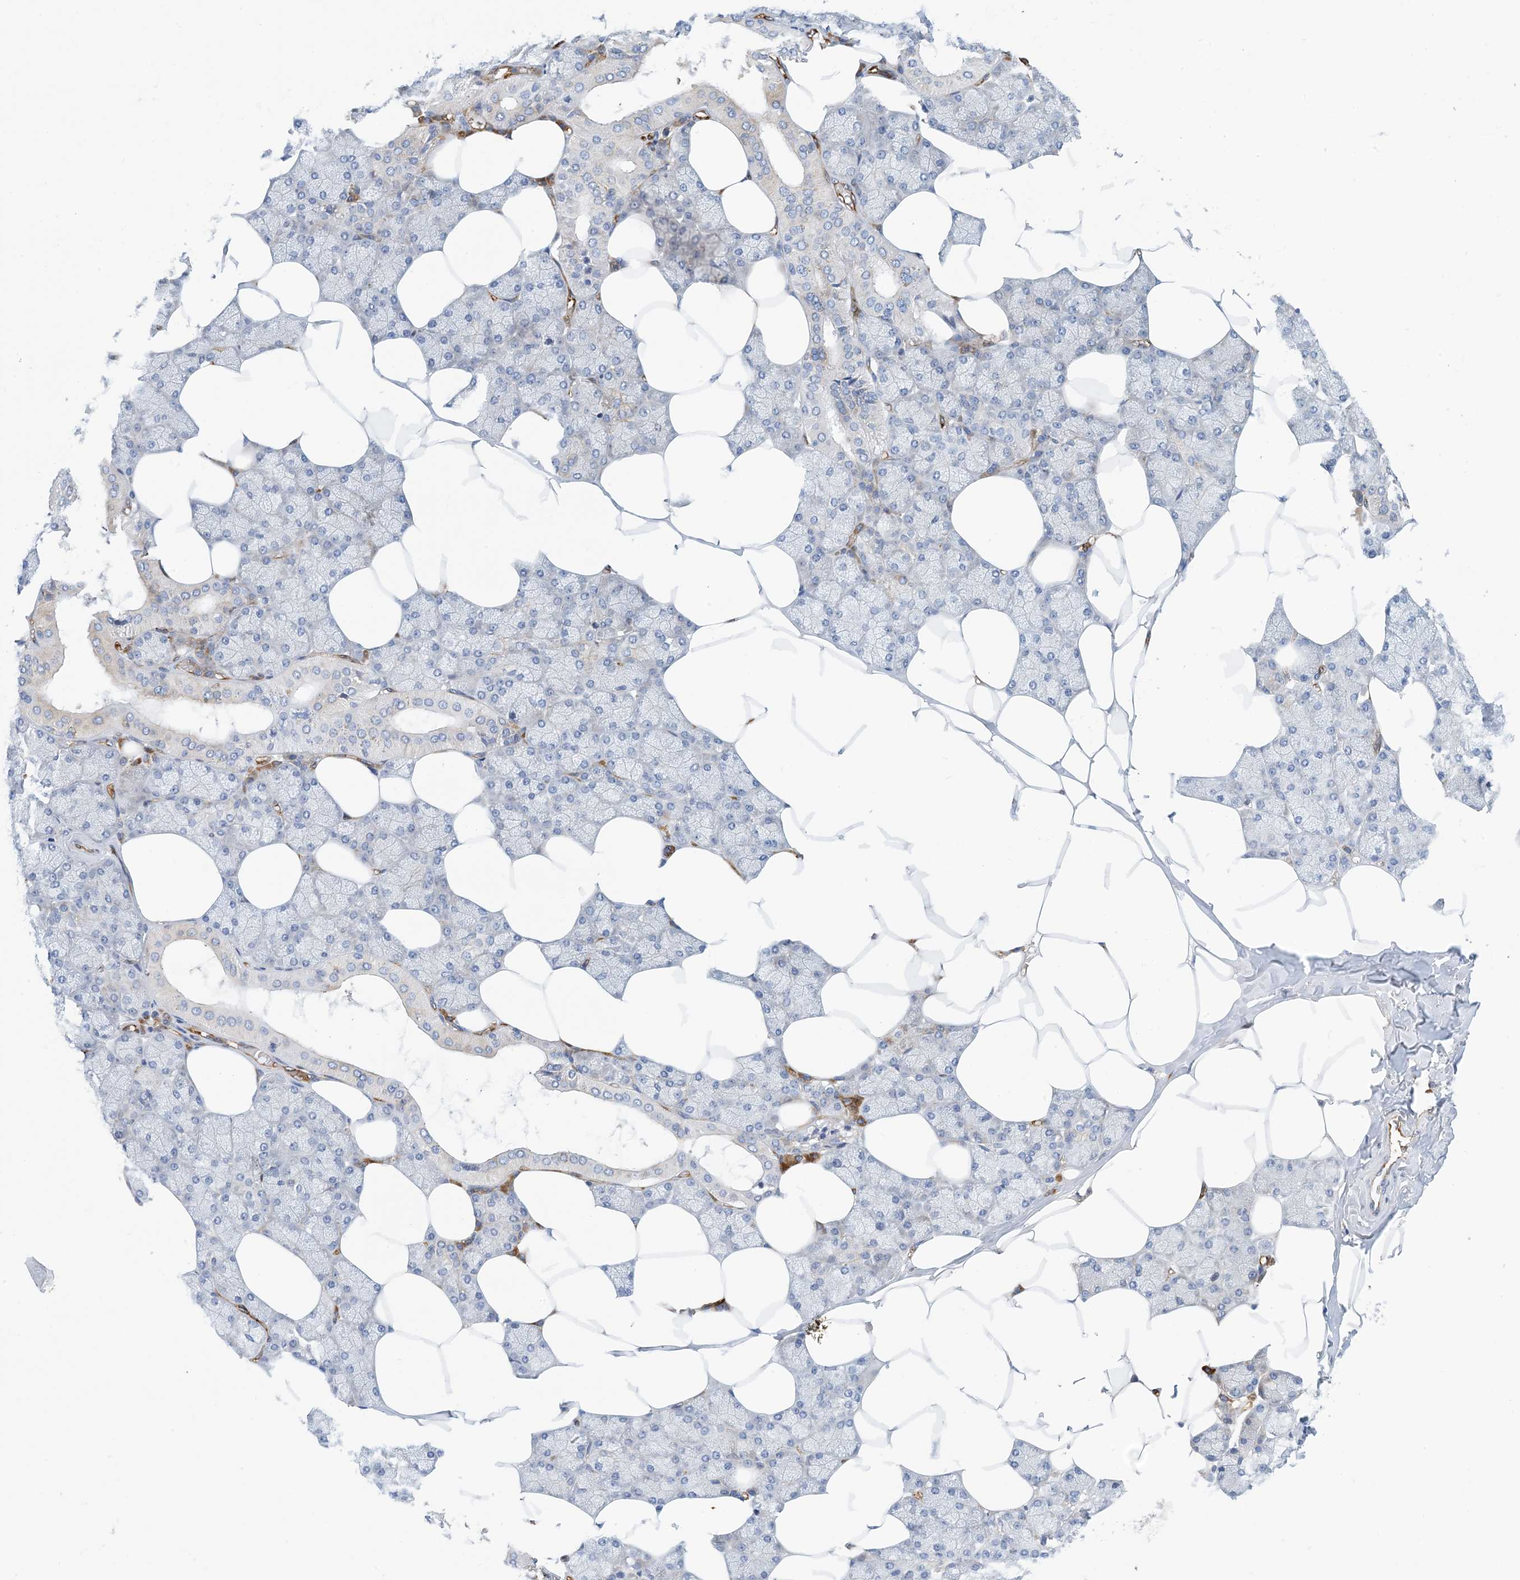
{"staining": {"intensity": "moderate", "quantity": "<25%", "location": "cytoplasmic/membranous"}, "tissue": "salivary gland", "cell_type": "Glandular cells", "image_type": "normal", "snomed": [{"axis": "morphology", "description": "Normal tissue, NOS"}, {"axis": "topography", "description": "Salivary gland"}], "caption": "Approximately <25% of glandular cells in benign salivary gland show moderate cytoplasmic/membranous protein positivity as visualized by brown immunohistochemical staining.", "gene": "PCDHA2", "patient": {"sex": "male", "age": 62}}